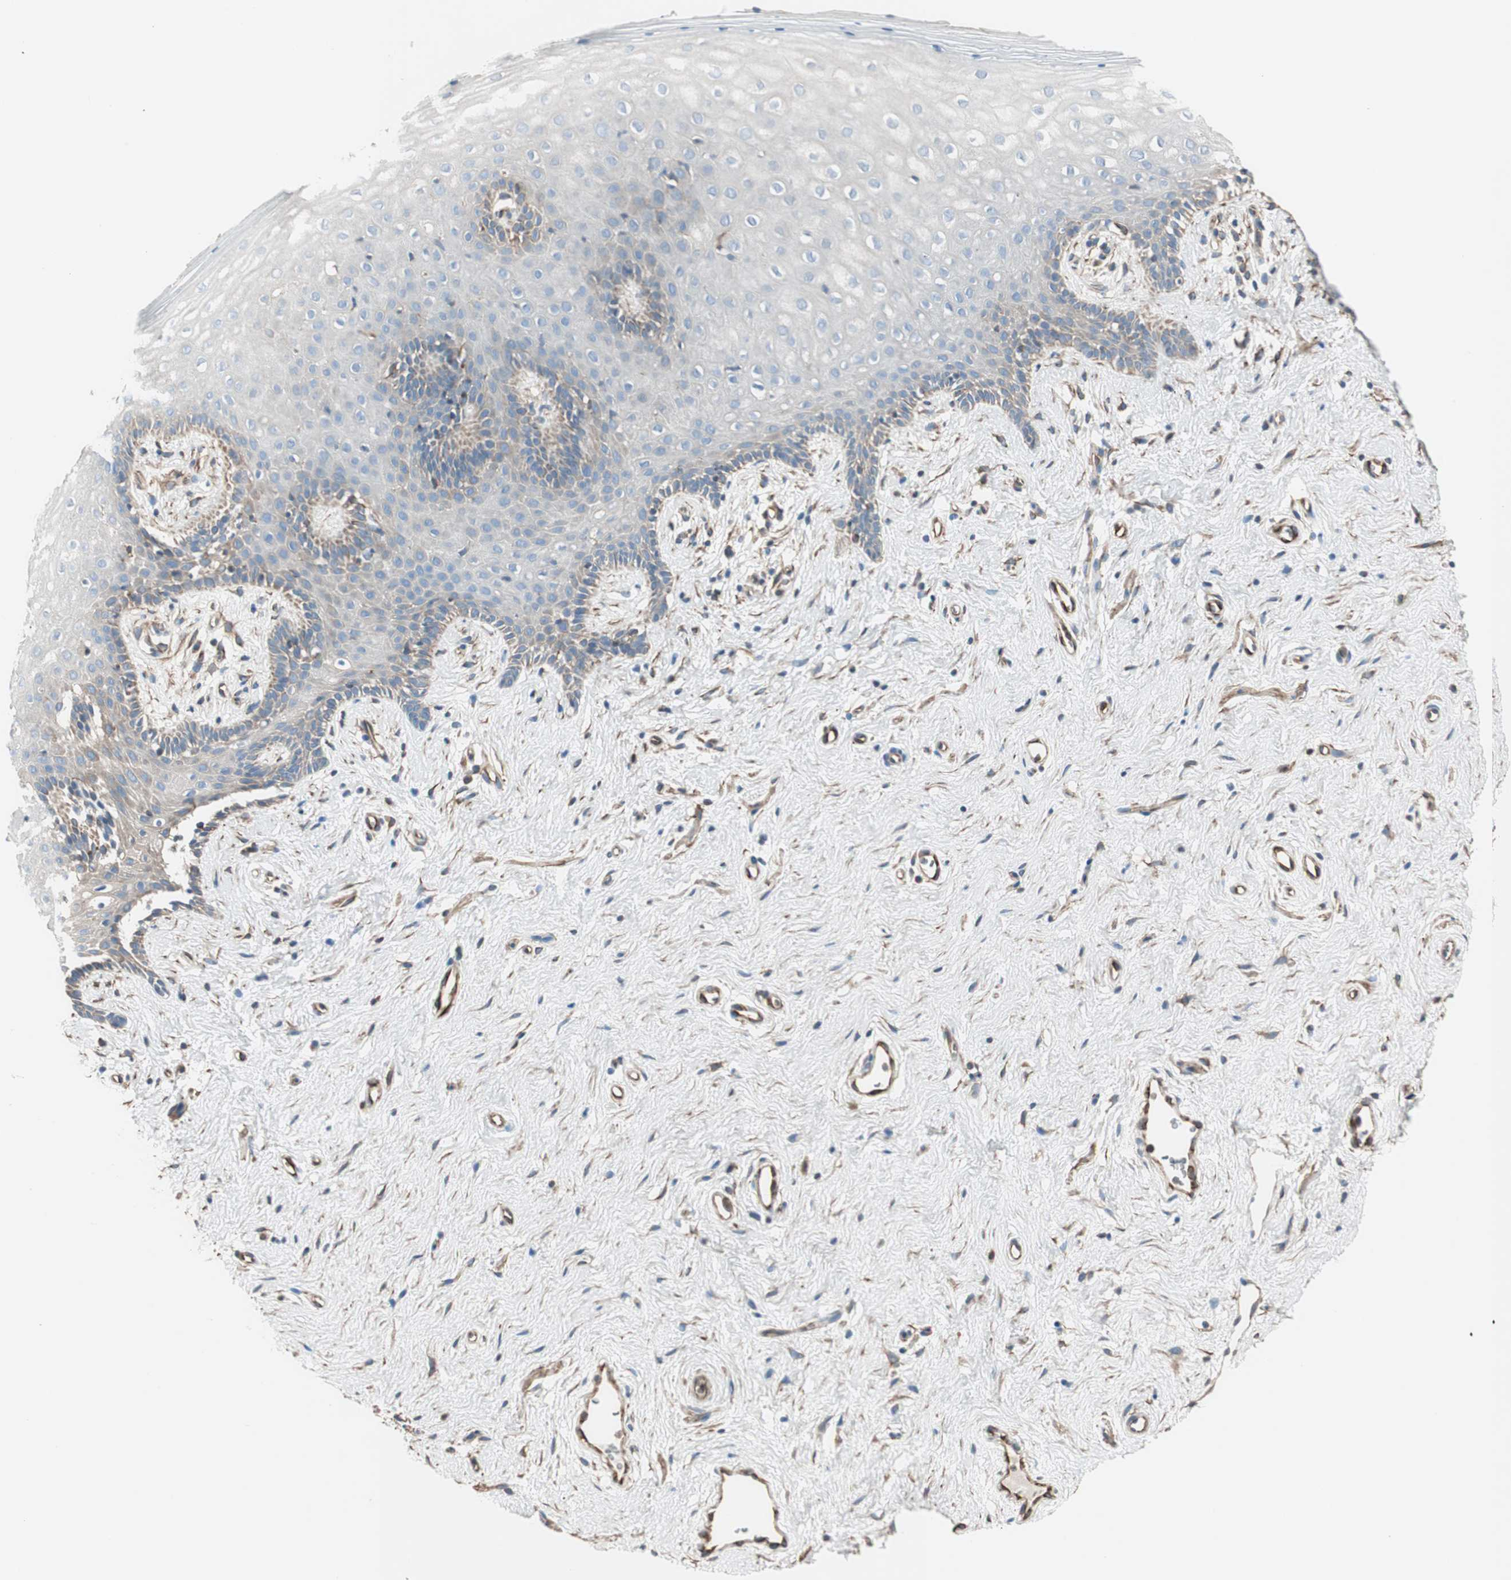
{"staining": {"intensity": "weak", "quantity": "<25%", "location": "cytoplasmic/membranous"}, "tissue": "vagina", "cell_type": "Squamous epithelial cells", "image_type": "normal", "snomed": [{"axis": "morphology", "description": "Normal tissue, NOS"}, {"axis": "topography", "description": "Vagina"}], "caption": "Immunohistochemistry (IHC) photomicrograph of benign human vagina stained for a protein (brown), which reveals no staining in squamous epithelial cells. Nuclei are stained in blue.", "gene": "SRCIN1", "patient": {"sex": "female", "age": 44}}